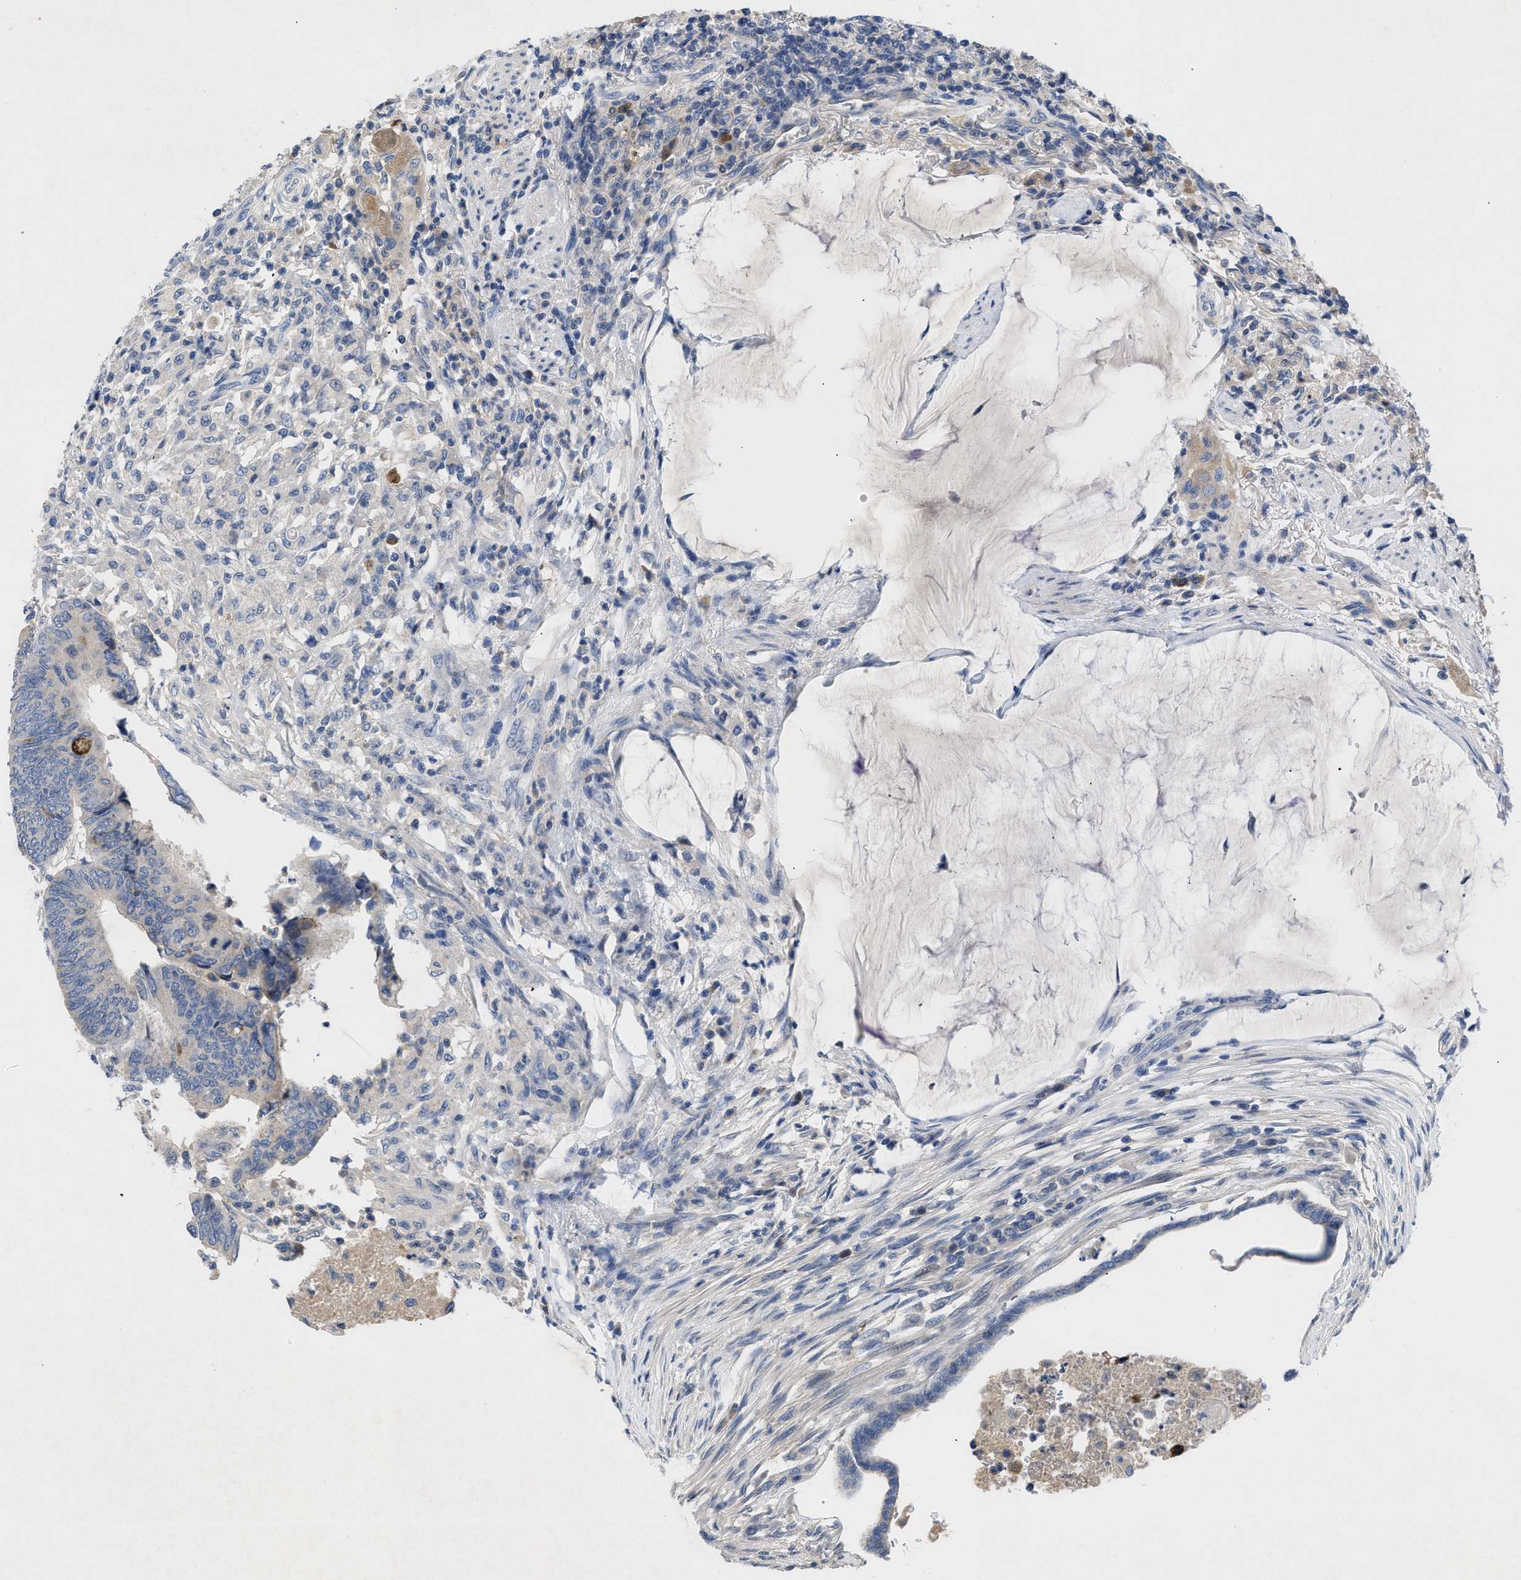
{"staining": {"intensity": "strong", "quantity": "<25%", "location": "cytoplasmic/membranous"}, "tissue": "colorectal cancer", "cell_type": "Tumor cells", "image_type": "cancer", "snomed": [{"axis": "morphology", "description": "Normal tissue, NOS"}, {"axis": "morphology", "description": "Adenocarcinoma, NOS"}, {"axis": "topography", "description": "Rectum"}, {"axis": "topography", "description": "Peripheral nerve tissue"}], "caption": "Colorectal adenocarcinoma was stained to show a protein in brown. There is medium levels of strong cytoplasmic/membranous positivity in about <25% of tumor cells.", "gene": "VPS4A", "patient": {"sex": "male", "age": 92}}